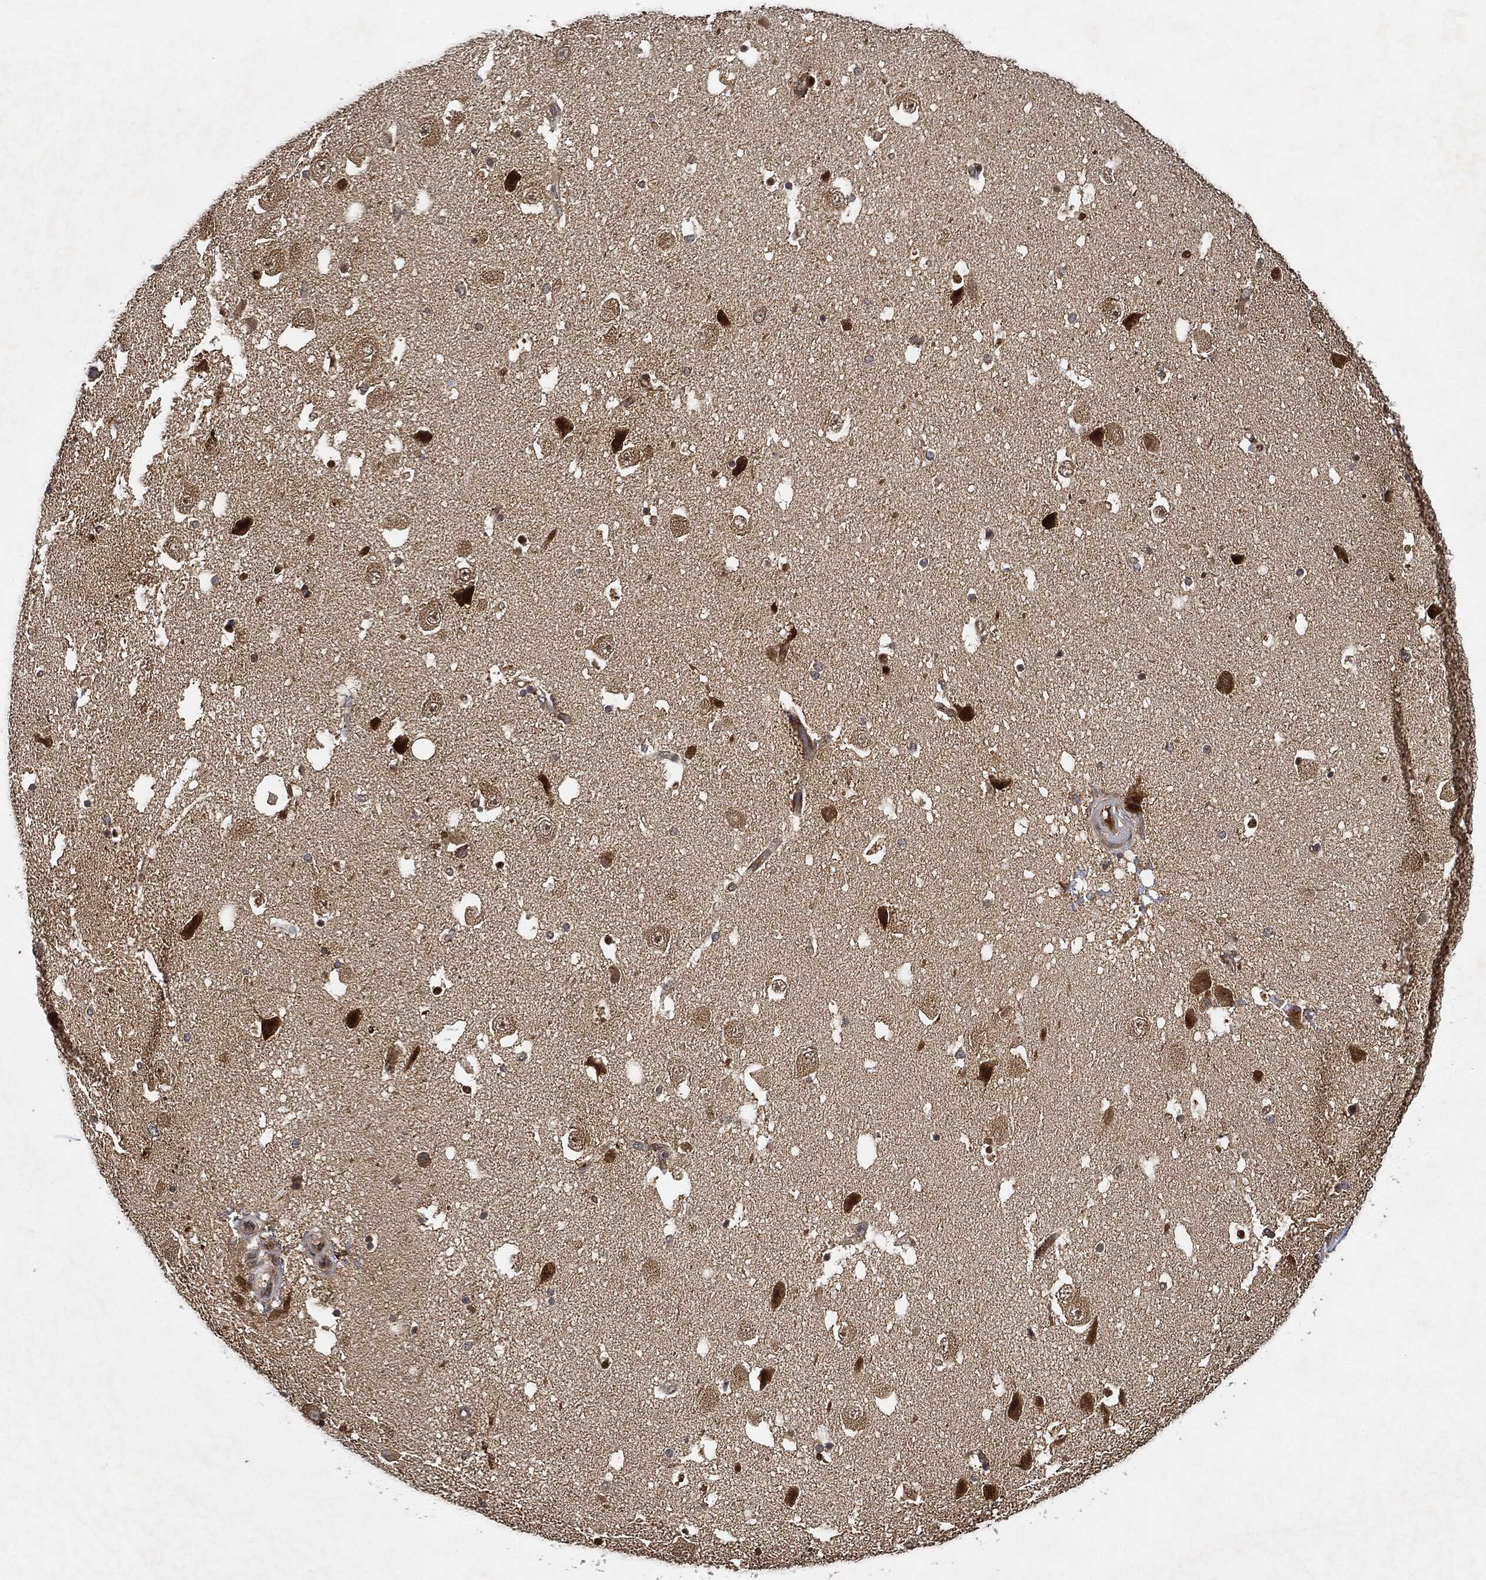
{"staining": {"intensity": "negative", "quantity": "none", "location": "none"}, "tissue": "cerebral cortex", "cell_type": "Endothelial cells", "image_type": "normal", "snomed": [{"axis": "morphology", "description": "Normal tissue, NOS"}, {"axis": "topography", "description": "Cerebral cortex"}], "caption": "High magnification brightfield microscopy of benign cerebral cortex stained with DAB (brown) and counterstained with hematoxylin (blue): endothelial cells show no significant staining. (Stains: DAB (3,3'-diaminobenzidine) immunohistochemistry (IHC) with hematoxylin counter stain, Microscopy: brightfield microscopy at high magnification).", "gene": "MLST8", "patient": {"sex": "male", "age": 37}}